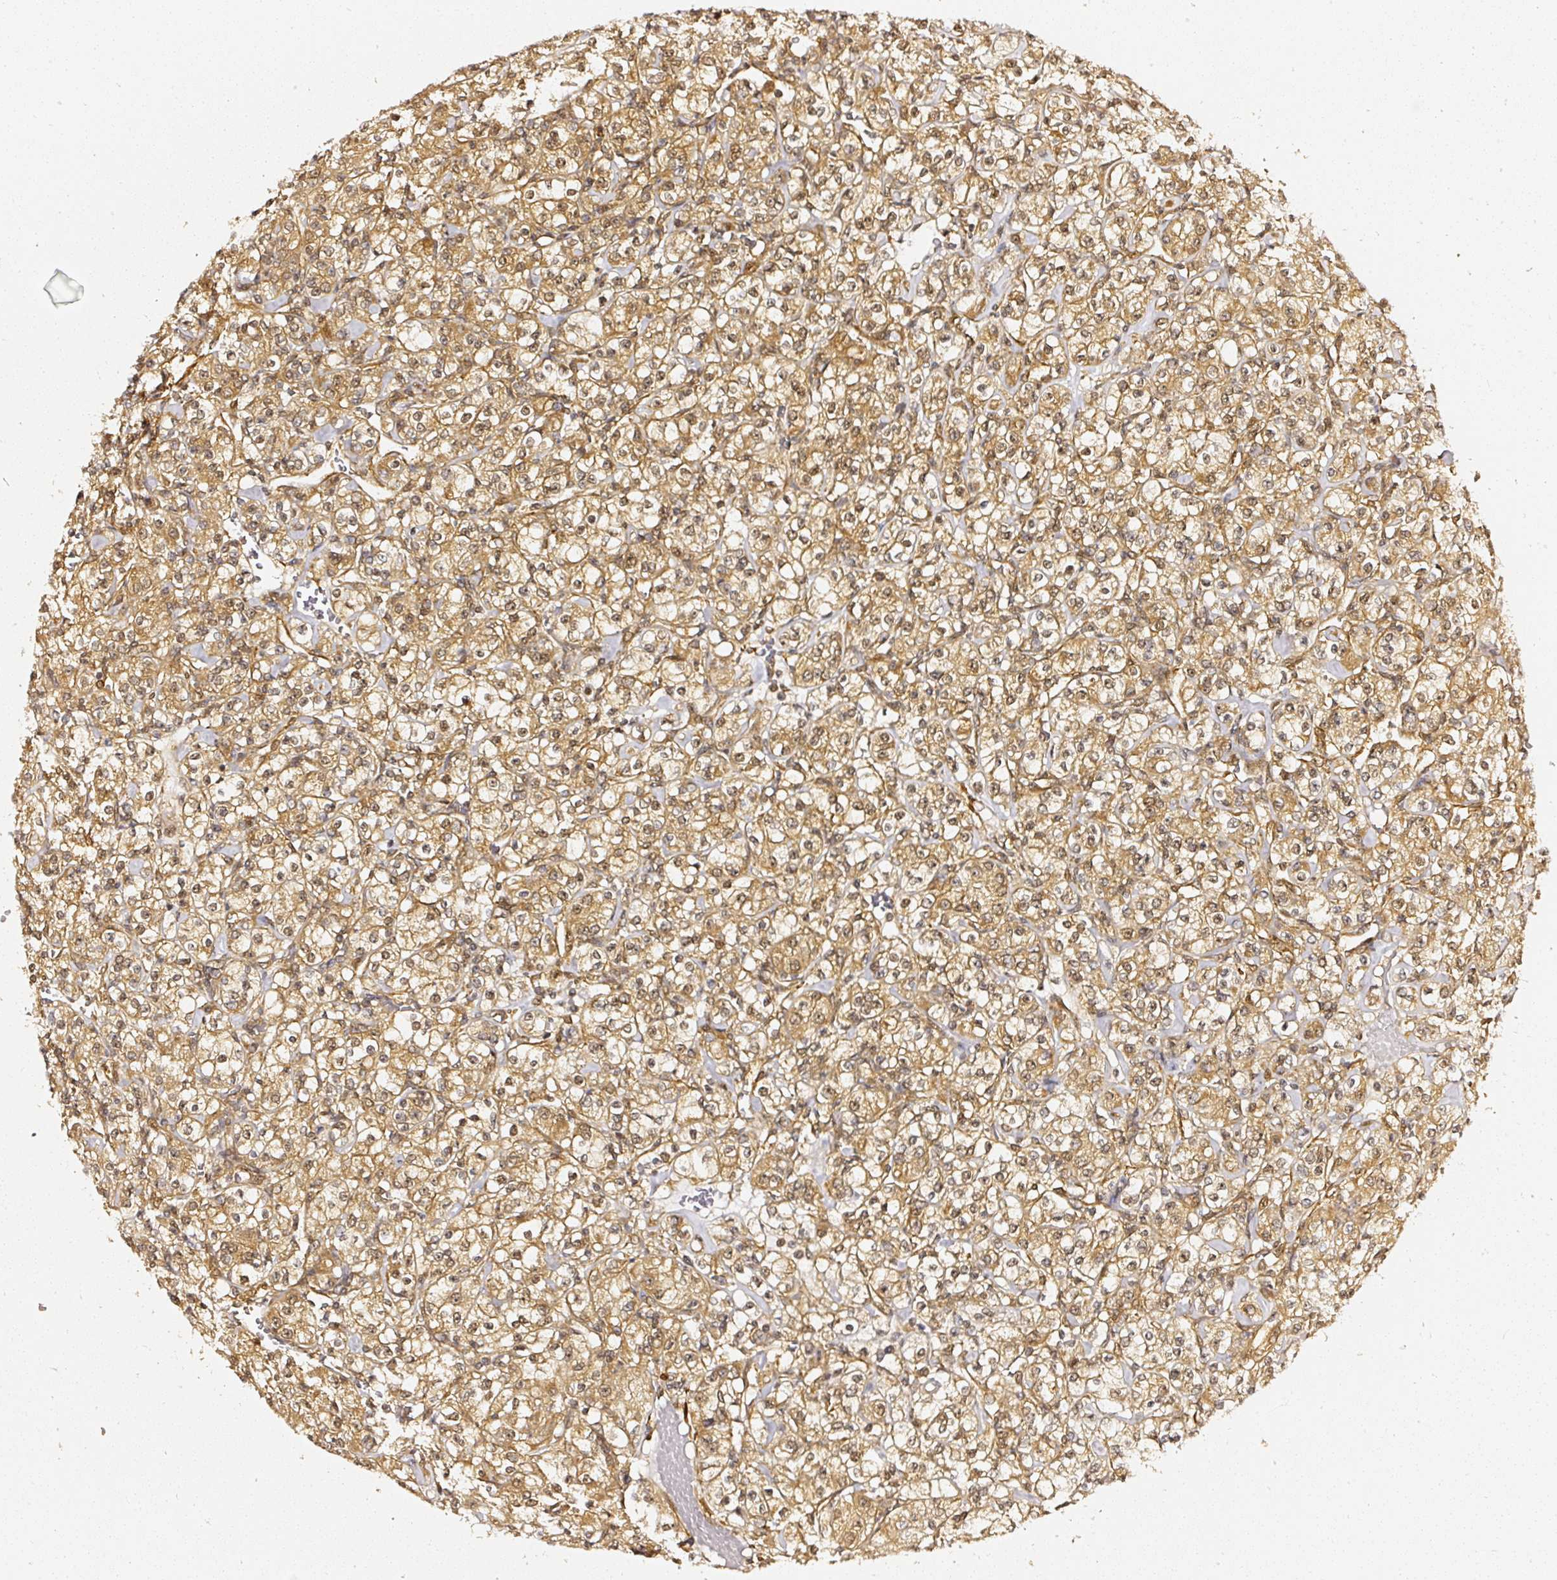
{"staining": {"intensity": "moderate", "quantity": ">75%", "location": "cytoplasmic/membranous,nuclear"}, "tissue": "renal cancer", "cell_type": "Tumor cells", "image_type": "cancer", "snomed": [{"axis": "morphology", "description": "Adenocarcinoma, NOS"}, {"axis": "topography", "description": "Kidney"}], "caption": "Renal cancer (adenocarcinoma) stained with a brown dye displays moderate cytoplasmic/membranous and nuclear positive expression in about >75% of tumor cells.", "gene": "PSMD1", "patient": {"sex": "male", "age": 77}}